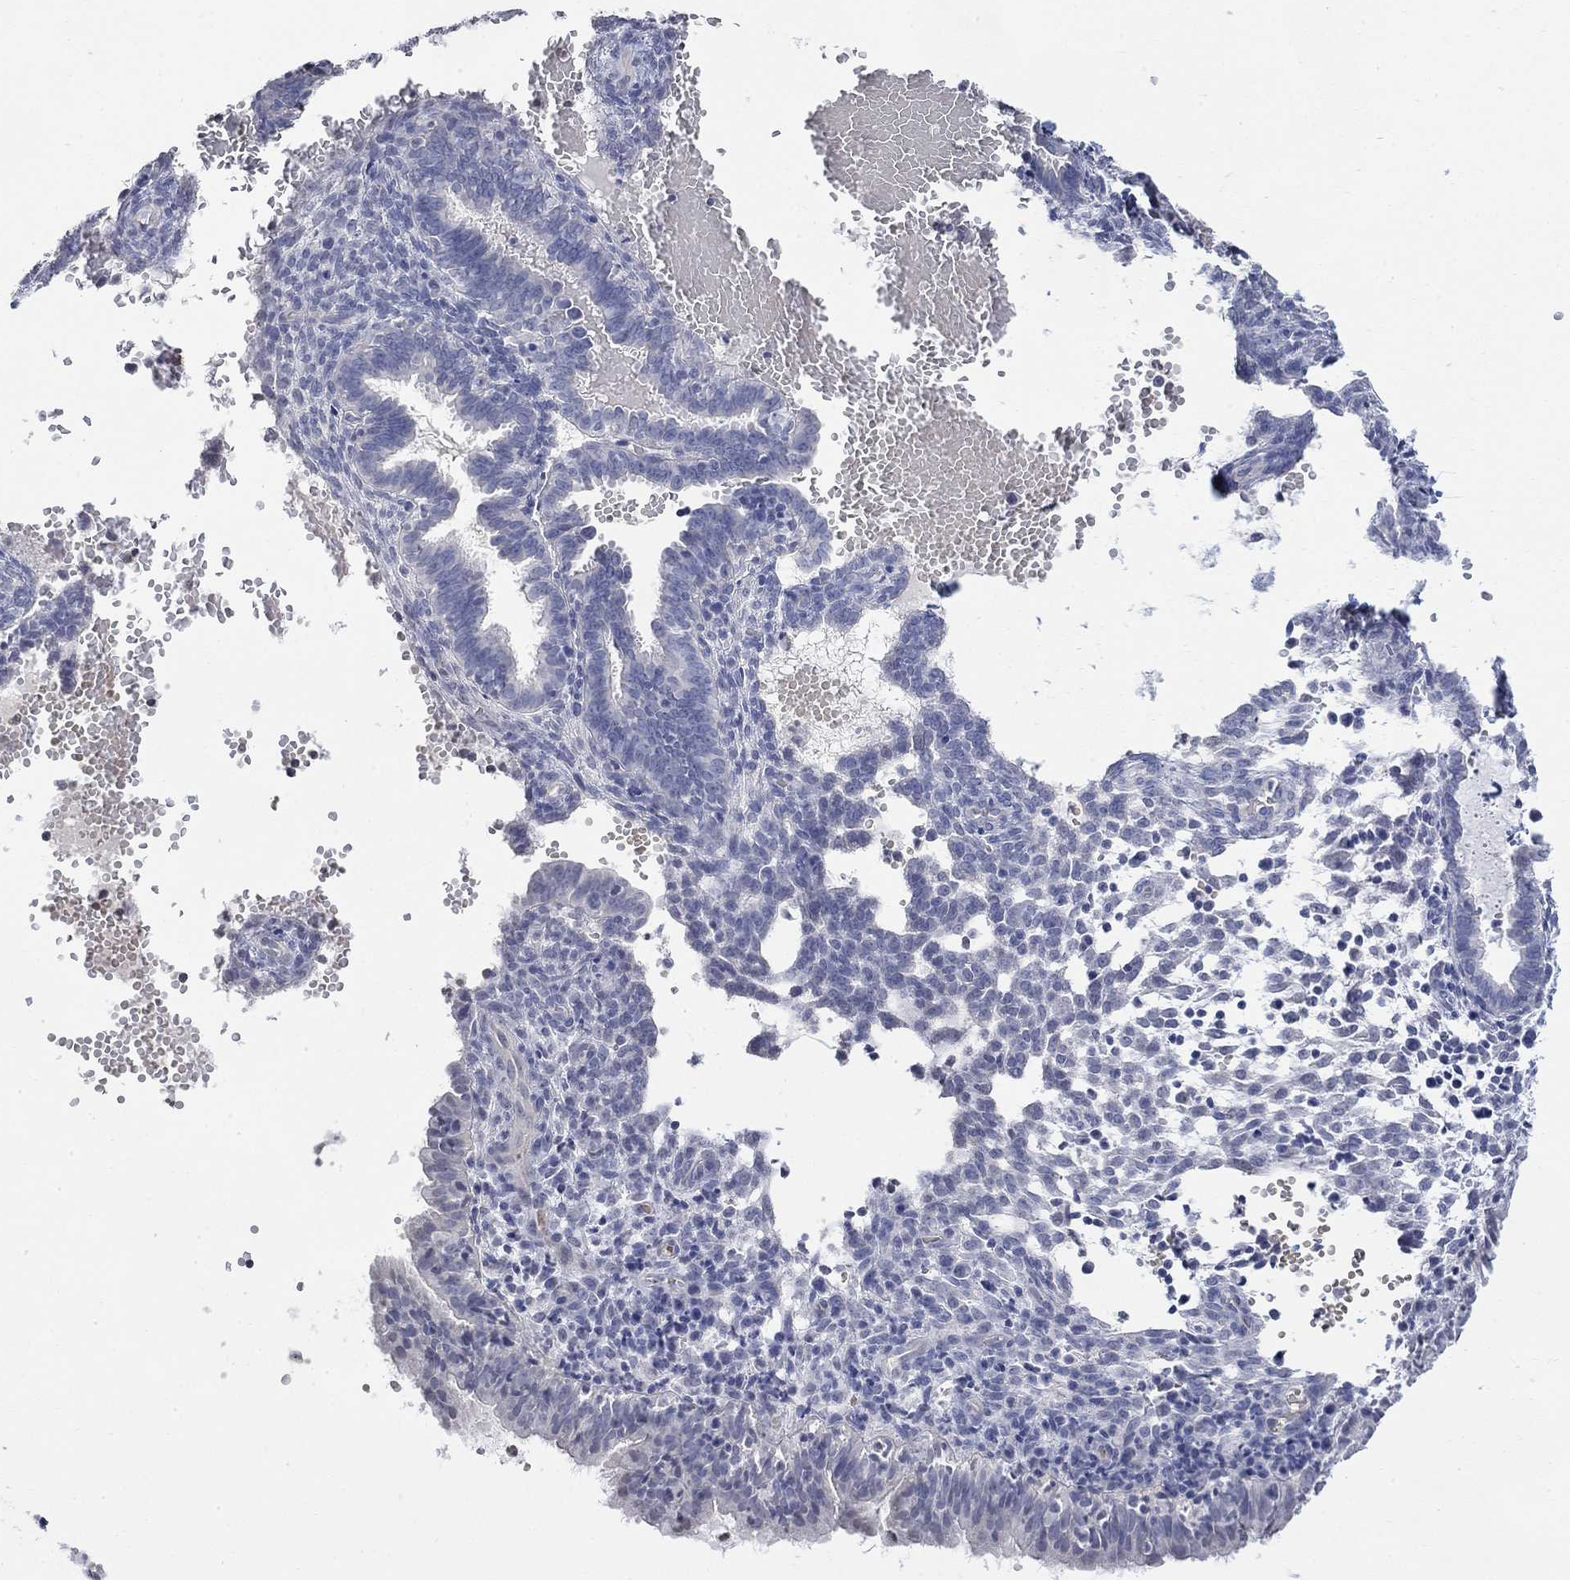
{"staining": {"intensity": "negative", "quantity": "none", "location": "none"}, "tissue": "endometrium", "cell_type": "Cells in endometrial stroma", "image_type": "normal", "snomed": [{"axis": "morphology", "description": "Normal tissue, NOS"}, {"axis": "topography", "description": "Endometrium"}], "caption": "Histopathology image shows no significant protein positivity in cells in endometrial stroma of benign endometrium.", "gene": "TMEM255A", "patient": {"sex": "female", "age": 42}}